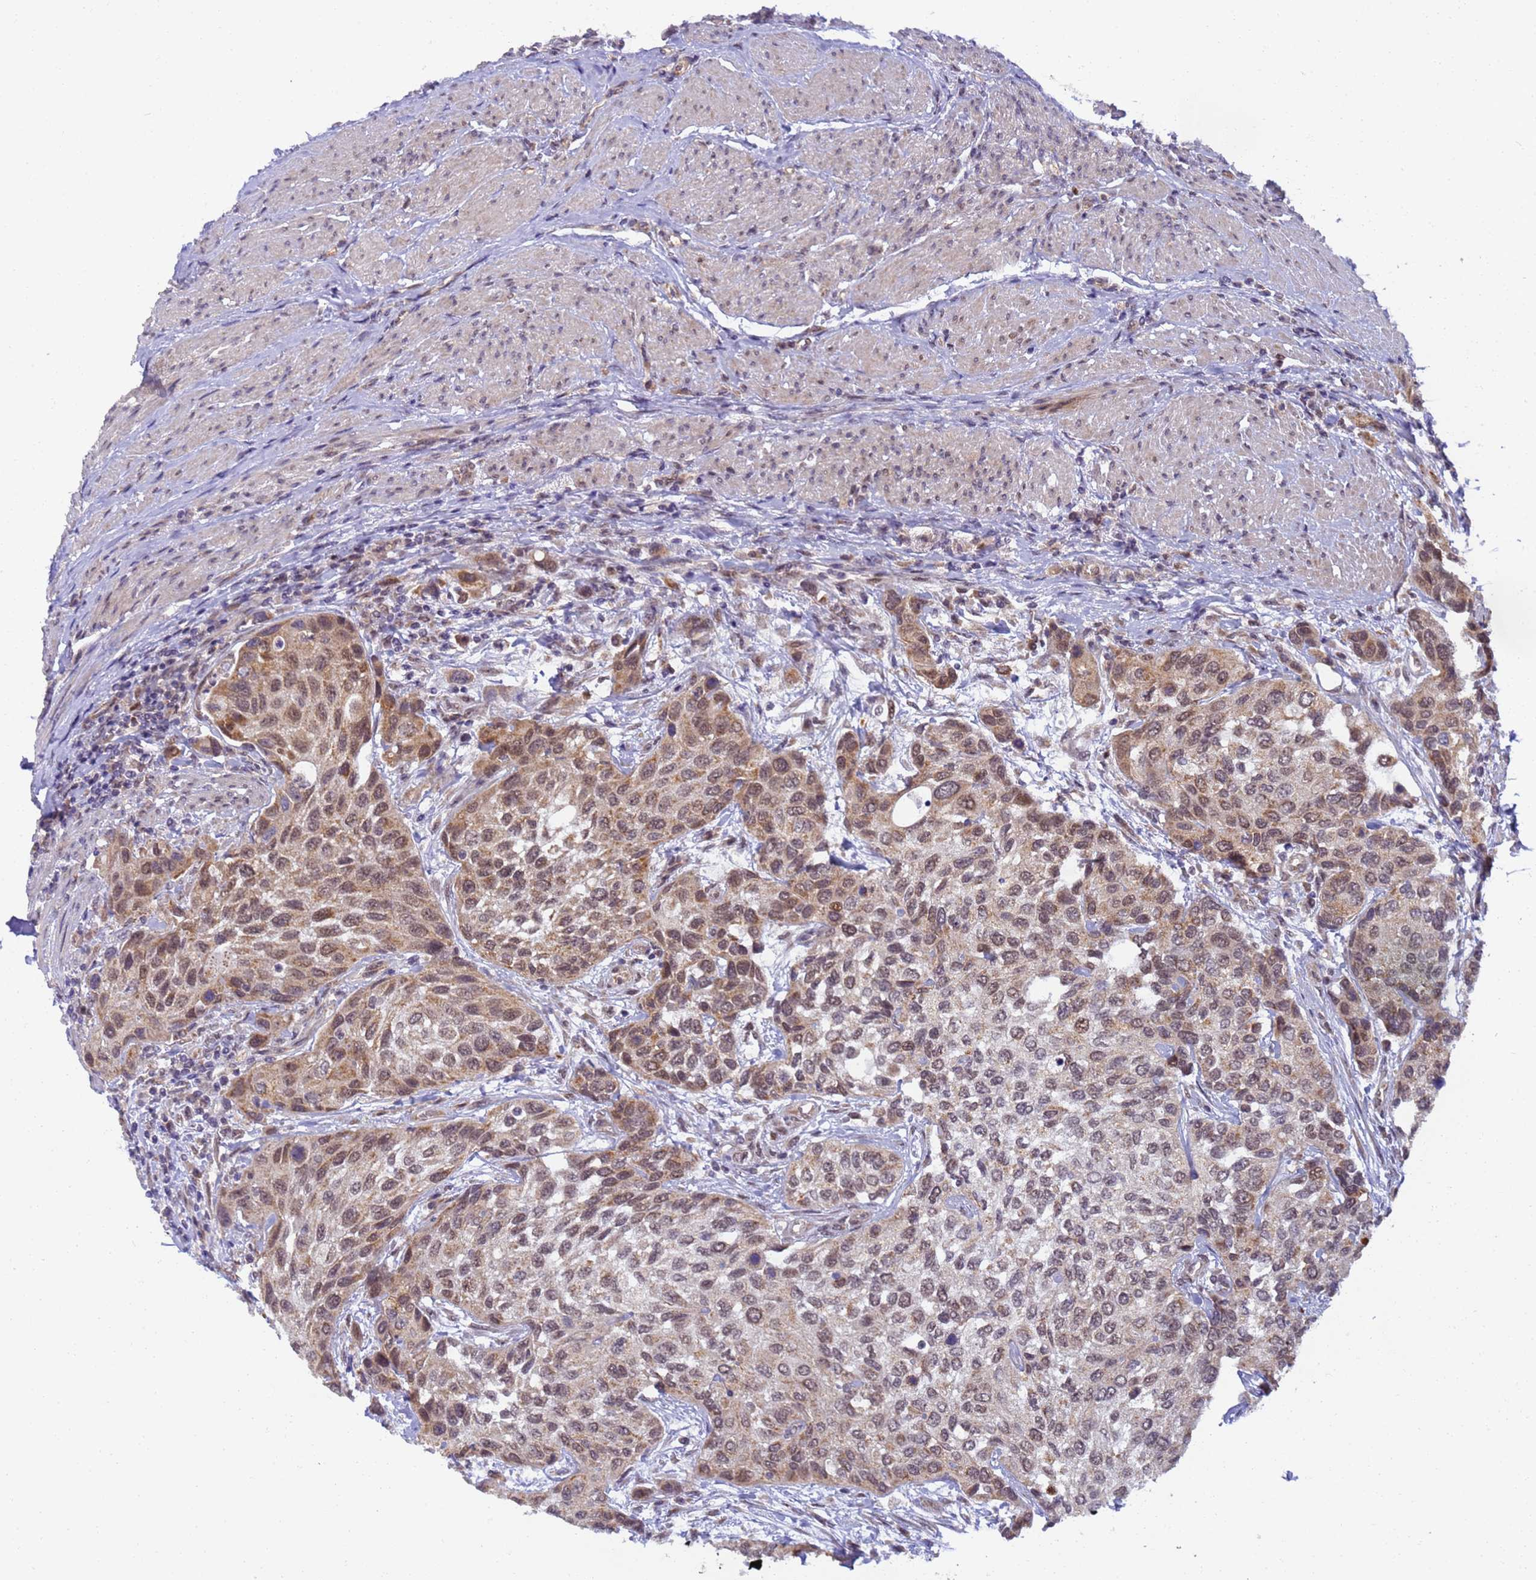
{"staining": {"intensity": "moderate", "quantity": ">75%", "location": "cytoplasmic/membranous,nuclear"}, "tissue": "urothelial cancer", "cell_type": "Tumor cells", "image_type": "cancer", "snomed": [{"axis": "morphology", "description": "Normal tissue, NOS"}, {"axis": "morphology", "description": "Urothelial carcinoma, High grade"}, {"axis": "topography", "description": "Vascular tissue"}, {"axis": "topography", "description": "Urinary bladder"}], "caption": "Protein analysis of urothelial cancer tissue displays moderate cytoplasmic/membranous and nuclear staining in approximately >75% of tumor cells.", "gene": "RAPGEF3", "patient": {"sex": "female", "age": 56}}